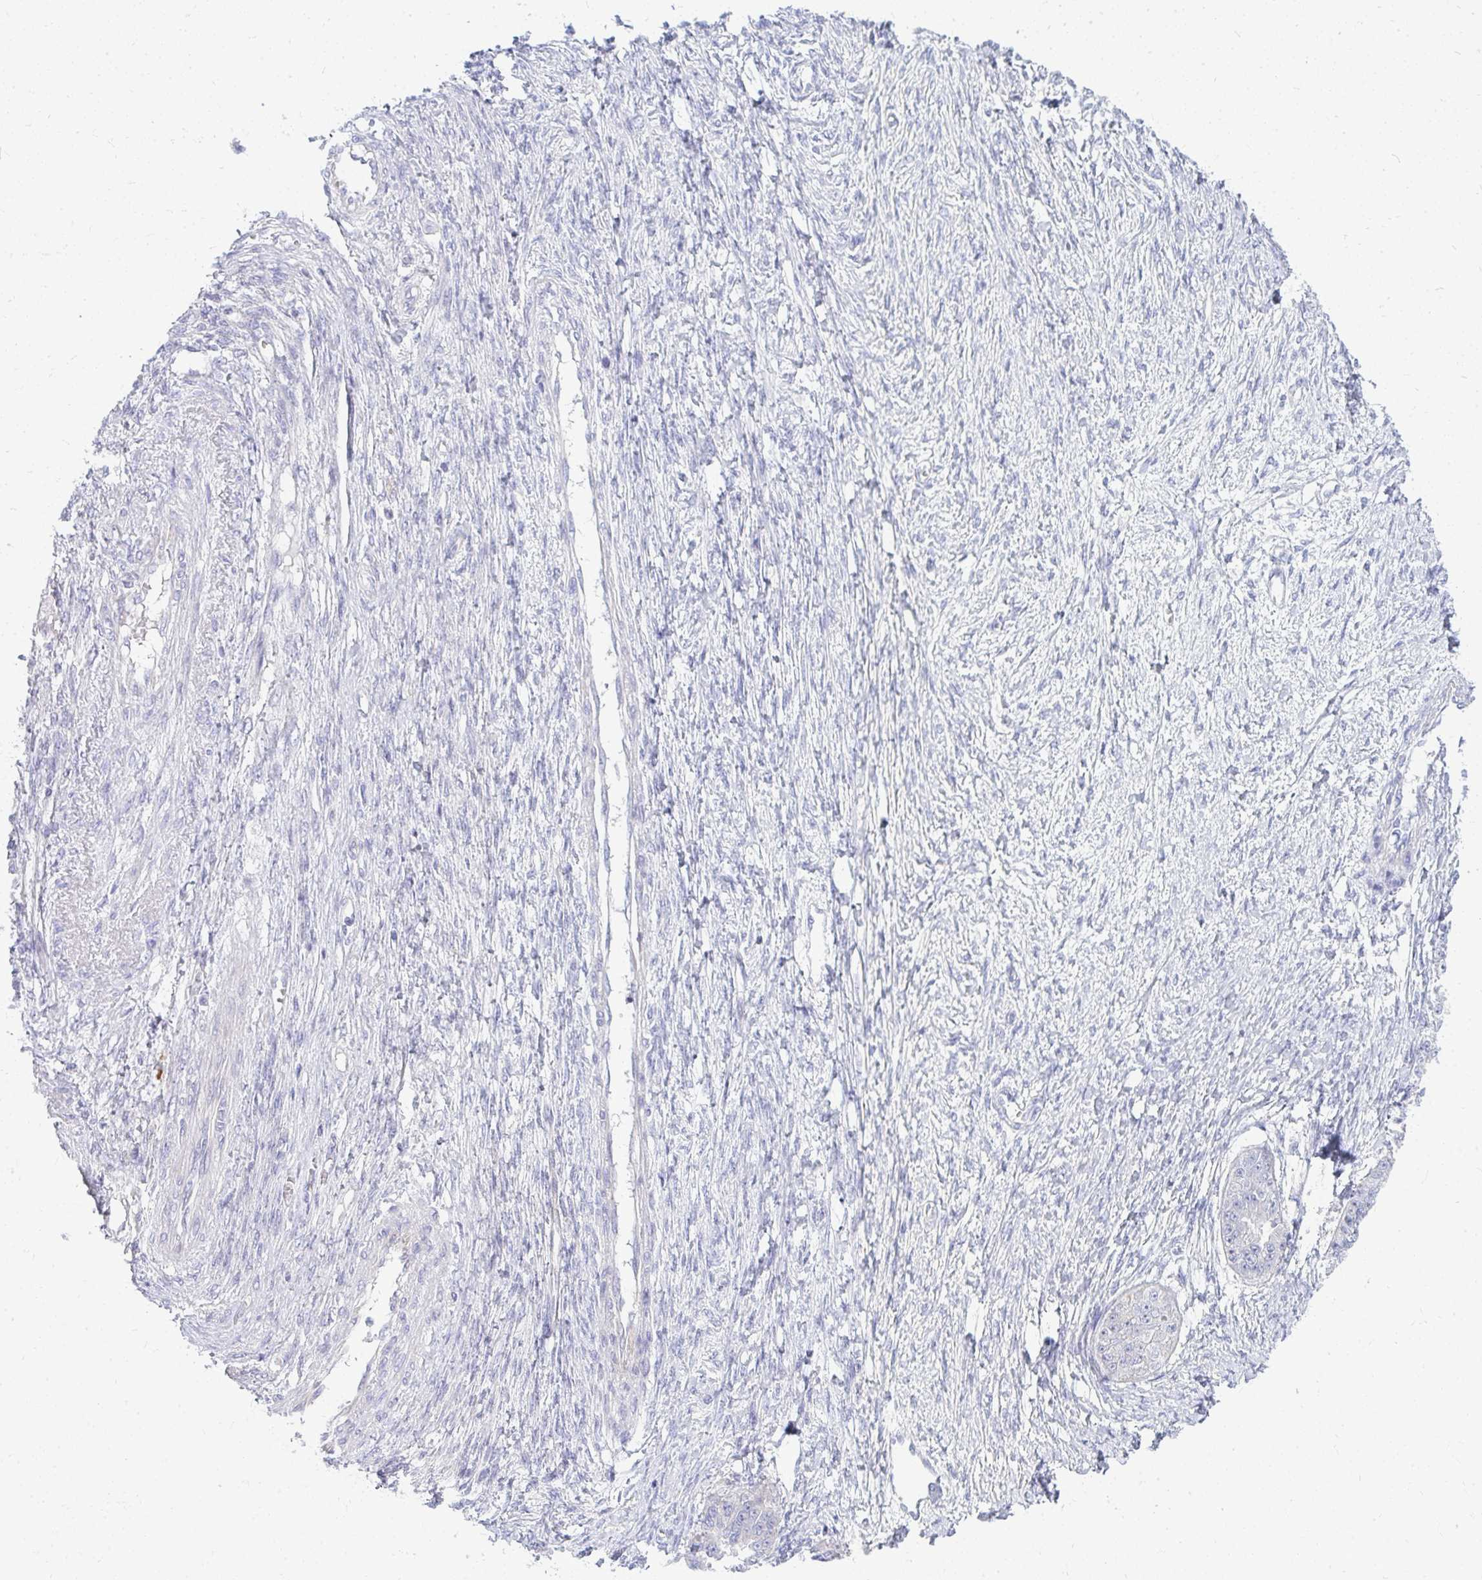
{"staining": {"intensity": "negative", "quantity": "none", "location": "none"}, "tissue": "ovarian cancer", "cell_type": "Tumor cells", "image_type": "cancer", "snomed": [{"axis": "morphology", "description": "Cystadenocarcinoma, serous, NOS"}, {"axis": "topography", "description": "Ovary"}], "caption": "An immunohistochemistry (IHC) photomicrograph of serous cystadenocarcinoma (ovarian) is shown. There is no staining in tumor cells of serous cystadenocarcinoma (ovarian).", "gene": "TSPEAR", "patient": {"sex": "female", "age": 58}}